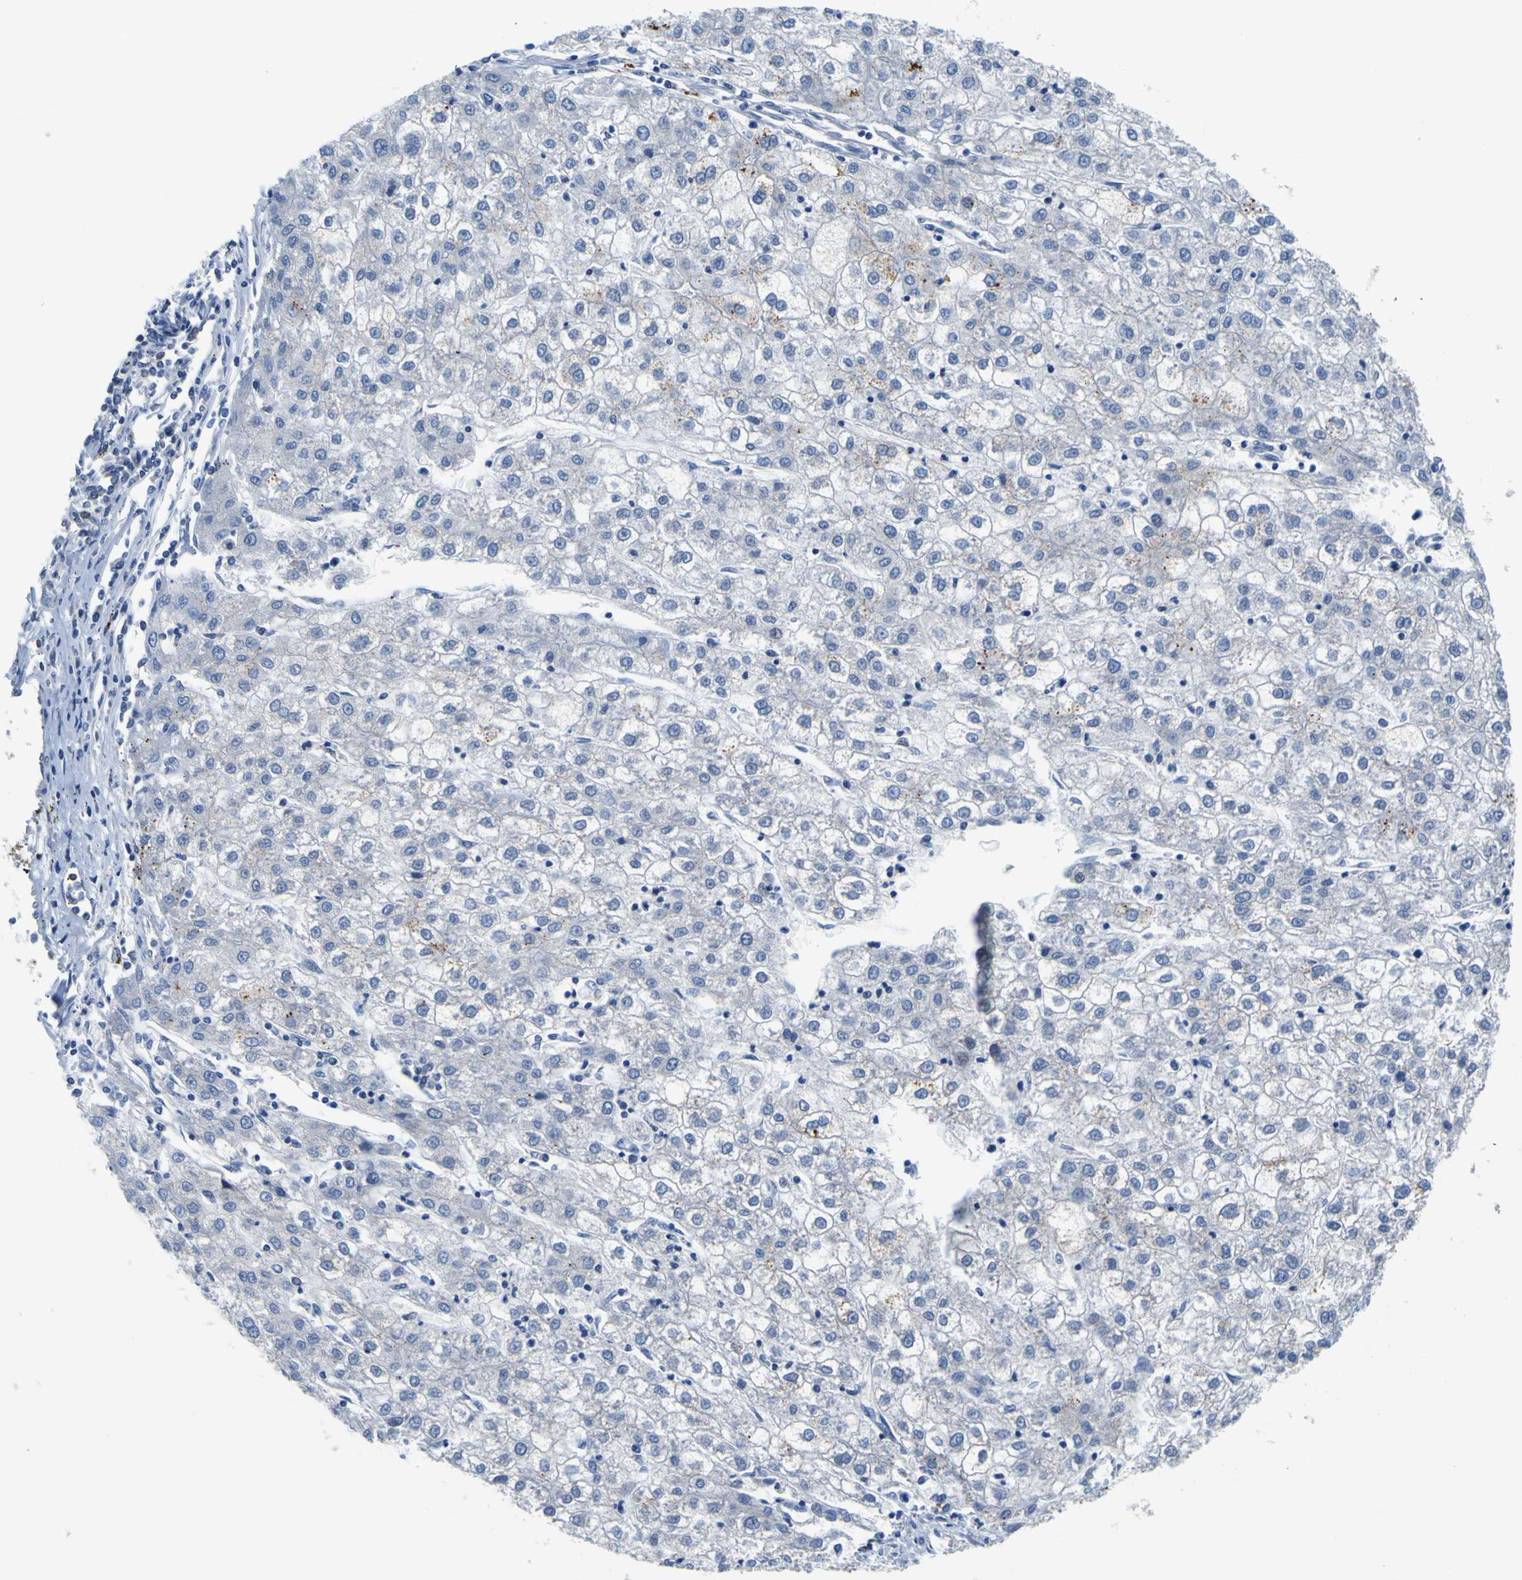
{"staining": {"intensity": "moderate", "quantity": "<25%", "location": "cytoplasmic/membranous"}, "tissue": "liver cancer", "cell_type": "Tumor cells", "image_type": "cancer", "snomed": [{"axis": "morphology", "description": "Carcinoma, Hepatocellular, NOS"}, {"axis": "topography", "description": "Liver"}], "caption": "Moderate cytoplasmic/membranous expression is seen in approximately <25% of tumor cells in liver hepatocellular carcinoma.", "gene": "TNIK", "patient": {"sex": "male", "age": 72}}